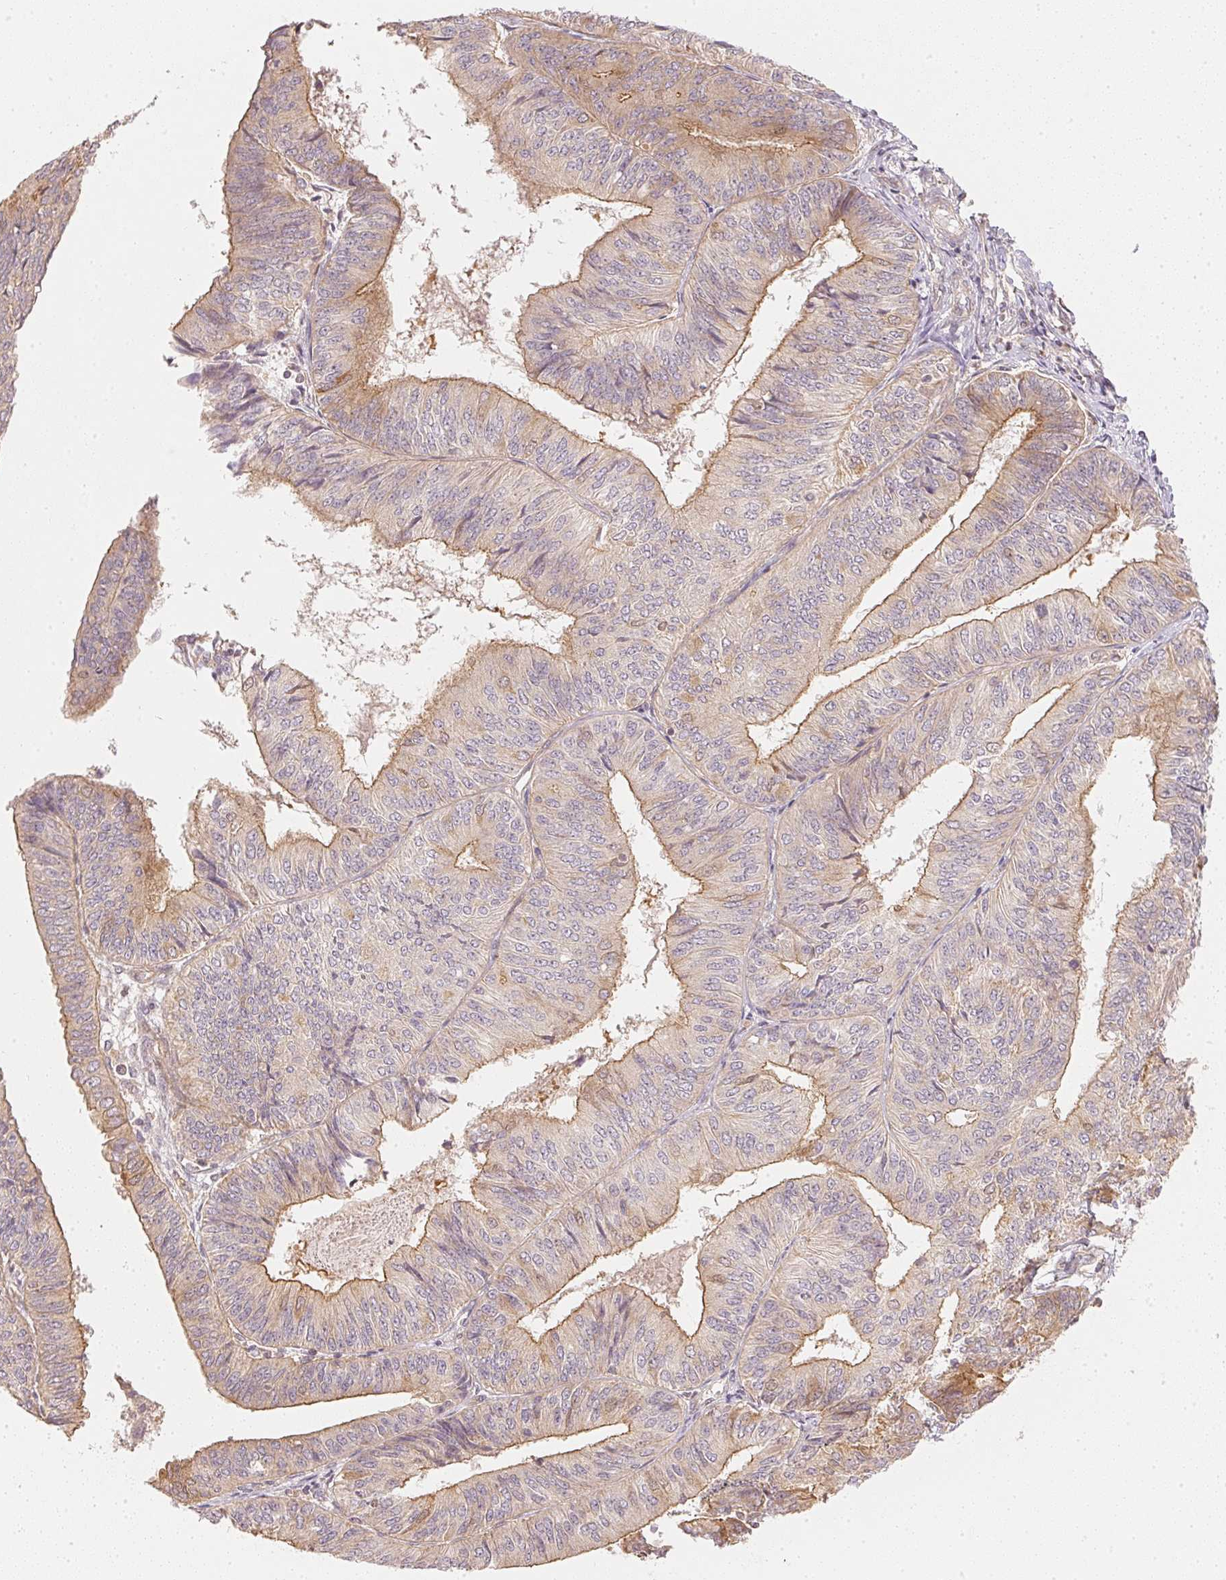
{"staining": {"intensity": "moderate", "quantity": "25%-75%", "location": "cytoplasmic/membranous"}, "tissue": "endometrial cancer", "cell_type": "Tumor cells", "image_type": "cancer", "snomed": [{"axis": "morphology", "description": "Adenocarcinoma, NOS"}, {"axis": "topography", "description": "Endometrium"}], "caption": "Endometrial cancer stained for a protein exhibits moderate cytoplasmic/membranous positivity in tumor cells. (DAB (3,3'-diaminobenzidine) IHC with brightfield microscopy, high magnification).", "gene": "WDR54", "patient": {"sex": "female", "age": 58}}